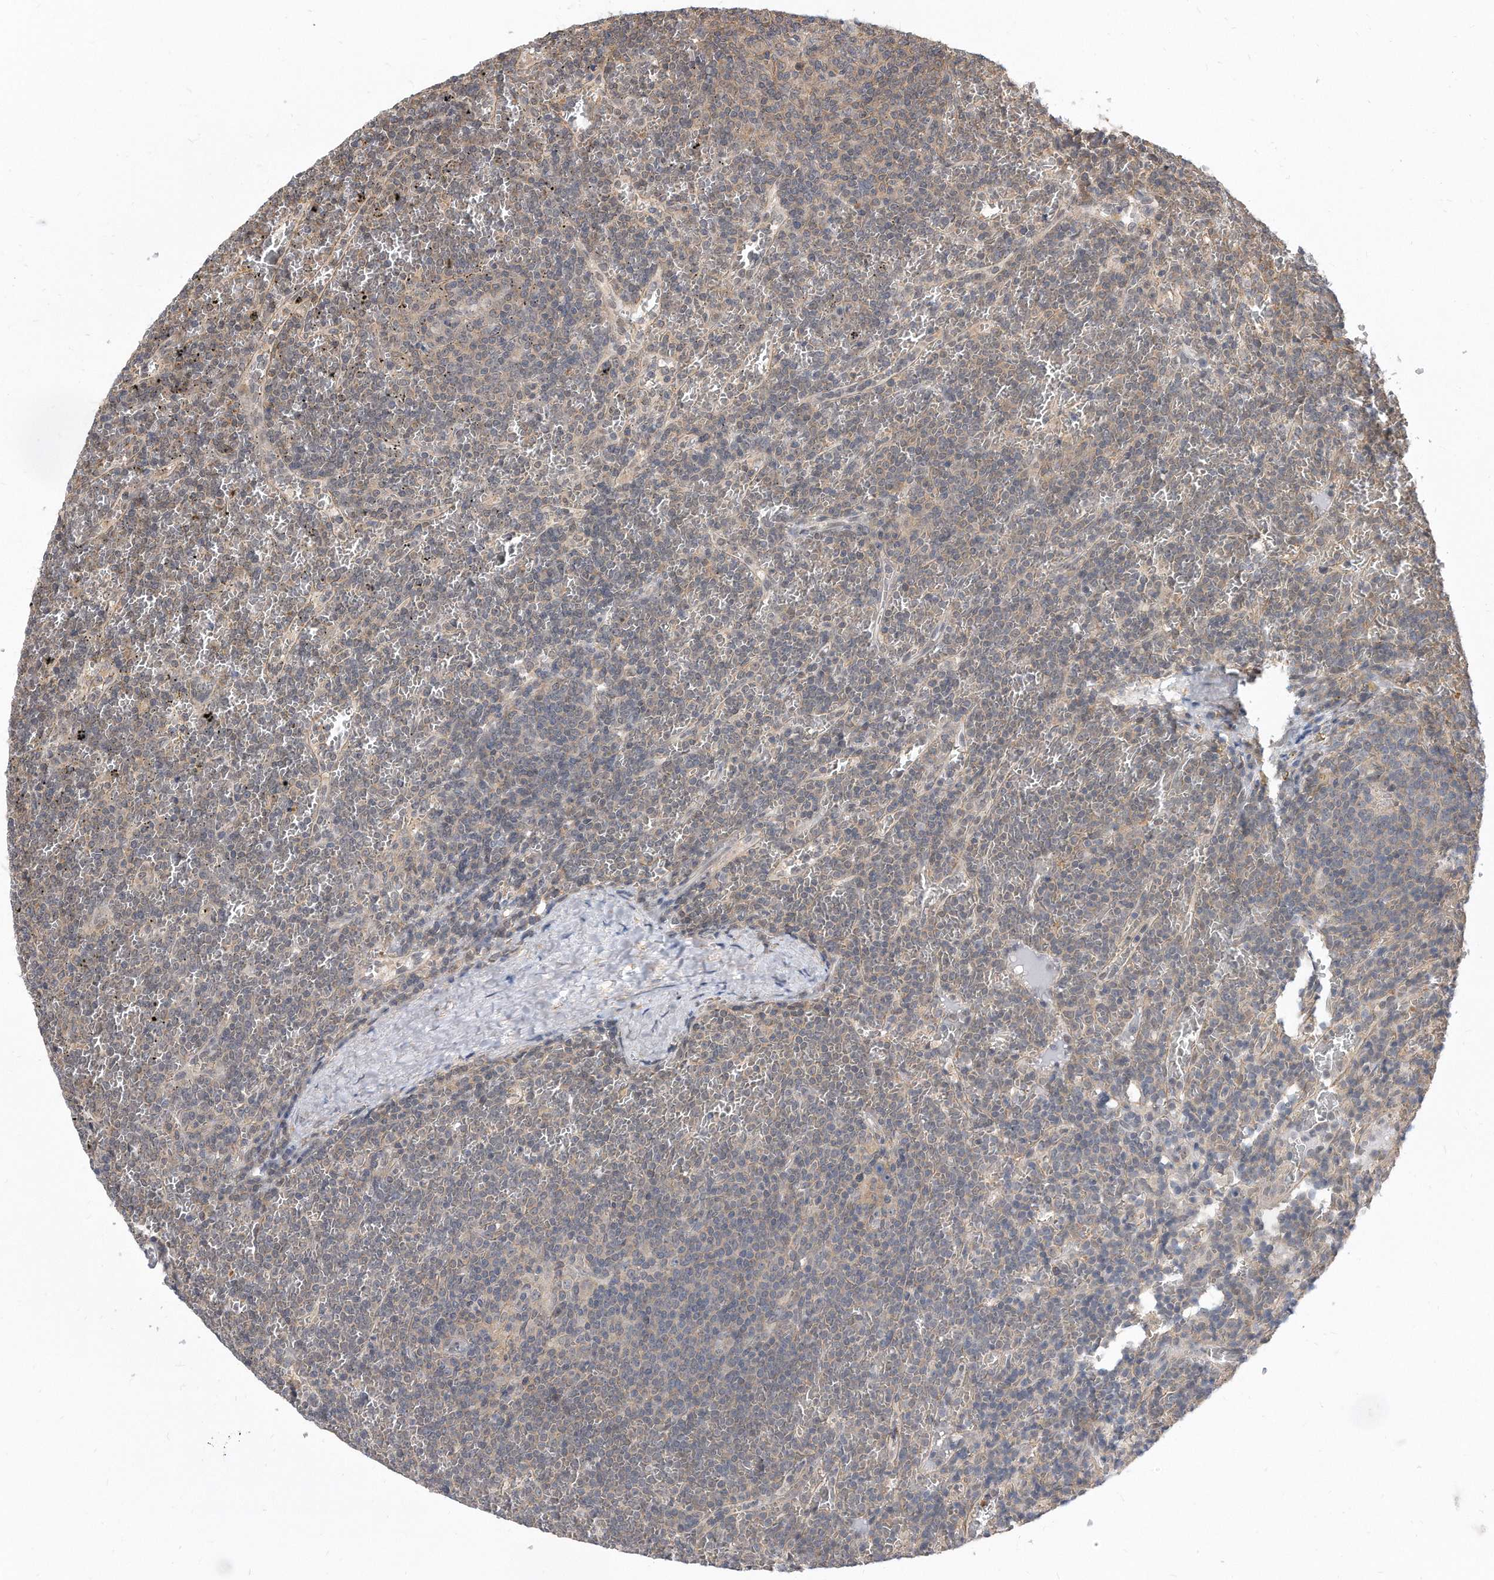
{"staining": {"intensity": "negative", "quantity": "none", "location": "none"}, "tissue": "lymphoma", "cell_type": "Tumor cells", "image_type": "cancer", "snomed": [{"axis": "morphology", "description": "Malignant lymphoma, non-Hodgkin's type, Low grade"}, {"axis": "topography", "description": "Spleen"}], "caption": "This is an IHC micrograph of lymphoma. There is no expression in tumor cells.", "gene": "TCP1", "patient": {"sex": "female", "age": 19}}